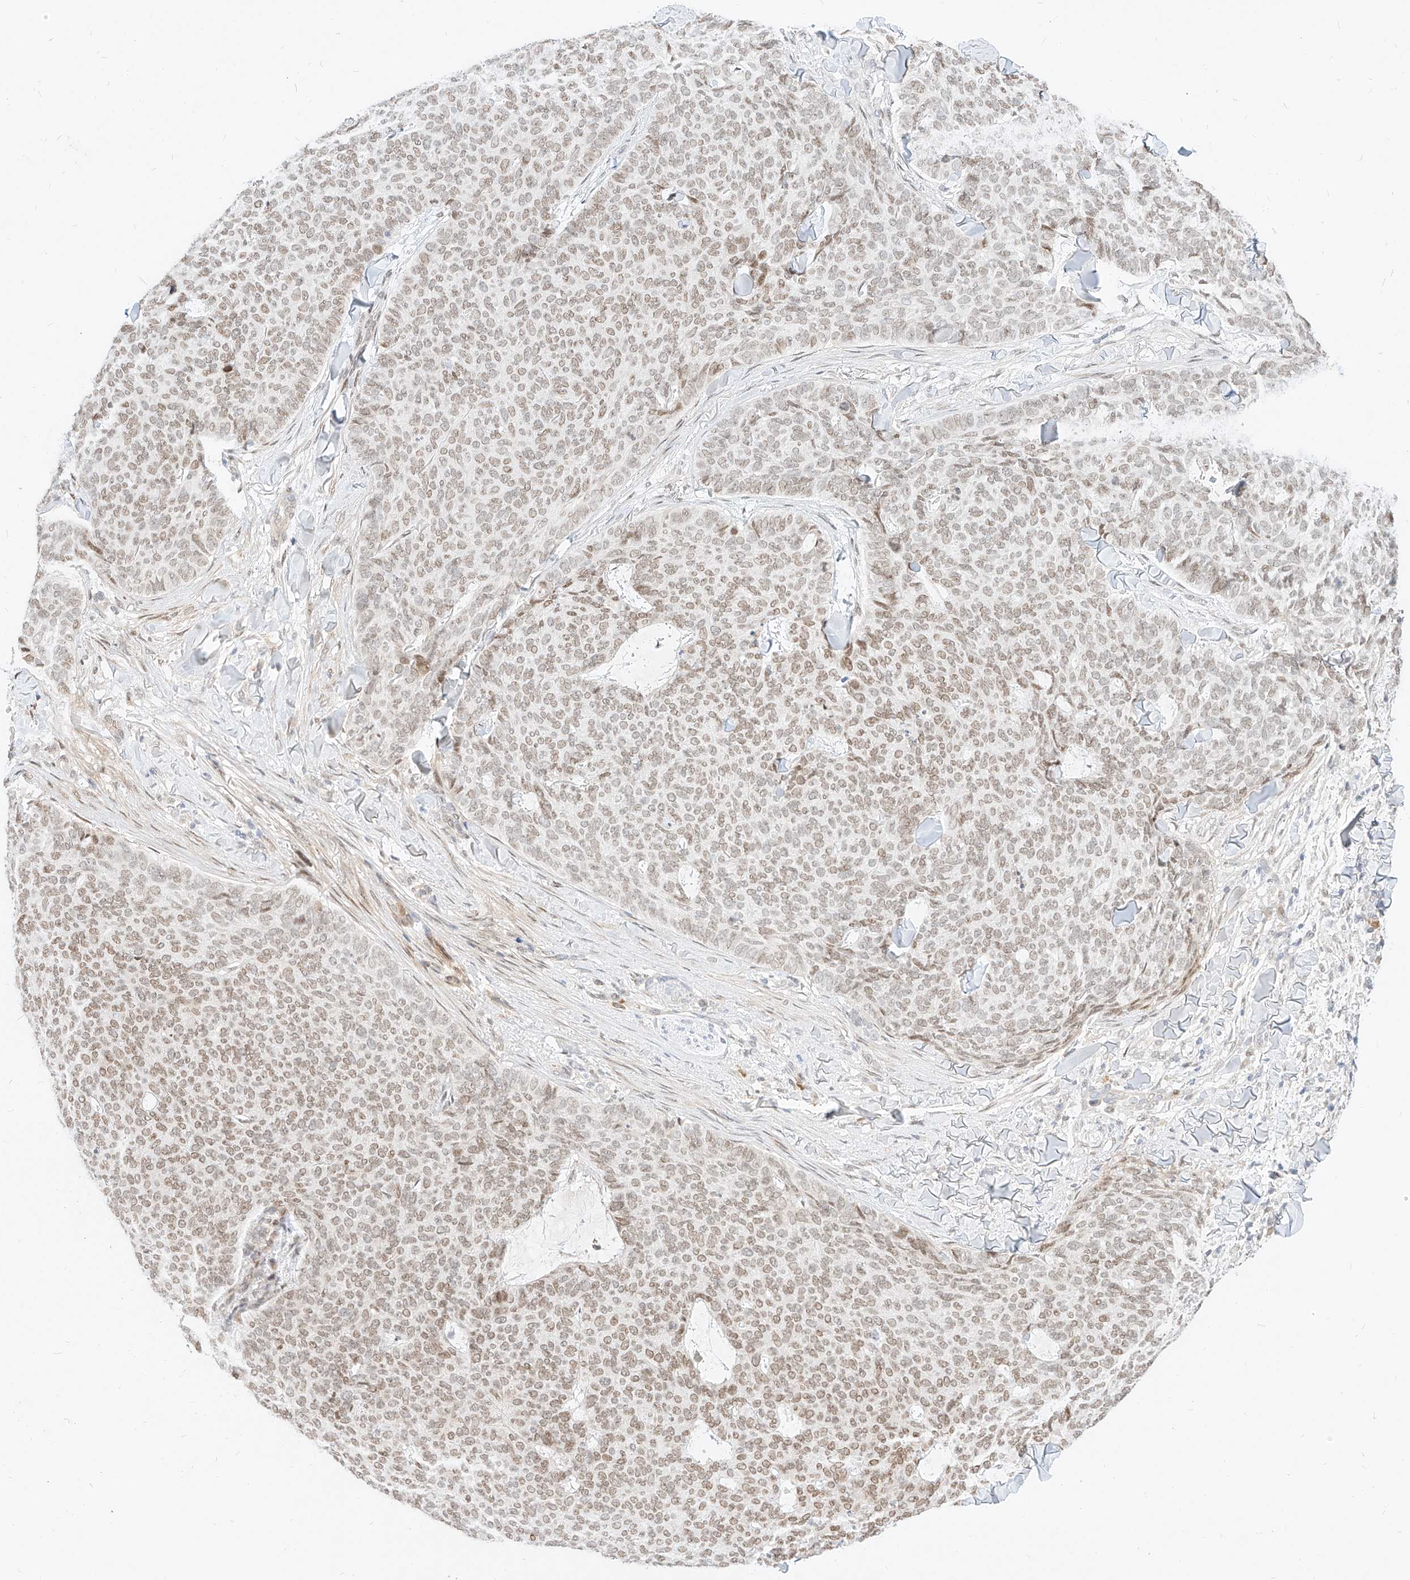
{"staining": {"intensity": "weak", "quantity": ">75%", "location": "nuclear"}, "tissue": "skin cancer", "cell_type": "Tumor cells", "image_type": "cancer", "snomed": [{"axis": "morphology", "description": "Normal tissue, NOS"}, {"axis": "morphology", "description": "Basal cell carcinoma"}, {"axis": "topography", "description": "Skin"}], "caption": "Immunohistochemistry (IHC) of human skin basal cell carcinoma exhibits low levels of weak nuclear staining in approximately >75% of tumor cells. Immunohistochemistry (IHC) stains the protein of interest in brown and the nuclei are stained blue.", "gene": "CBX8", "patient": {"sex": "male", "age": 50}}